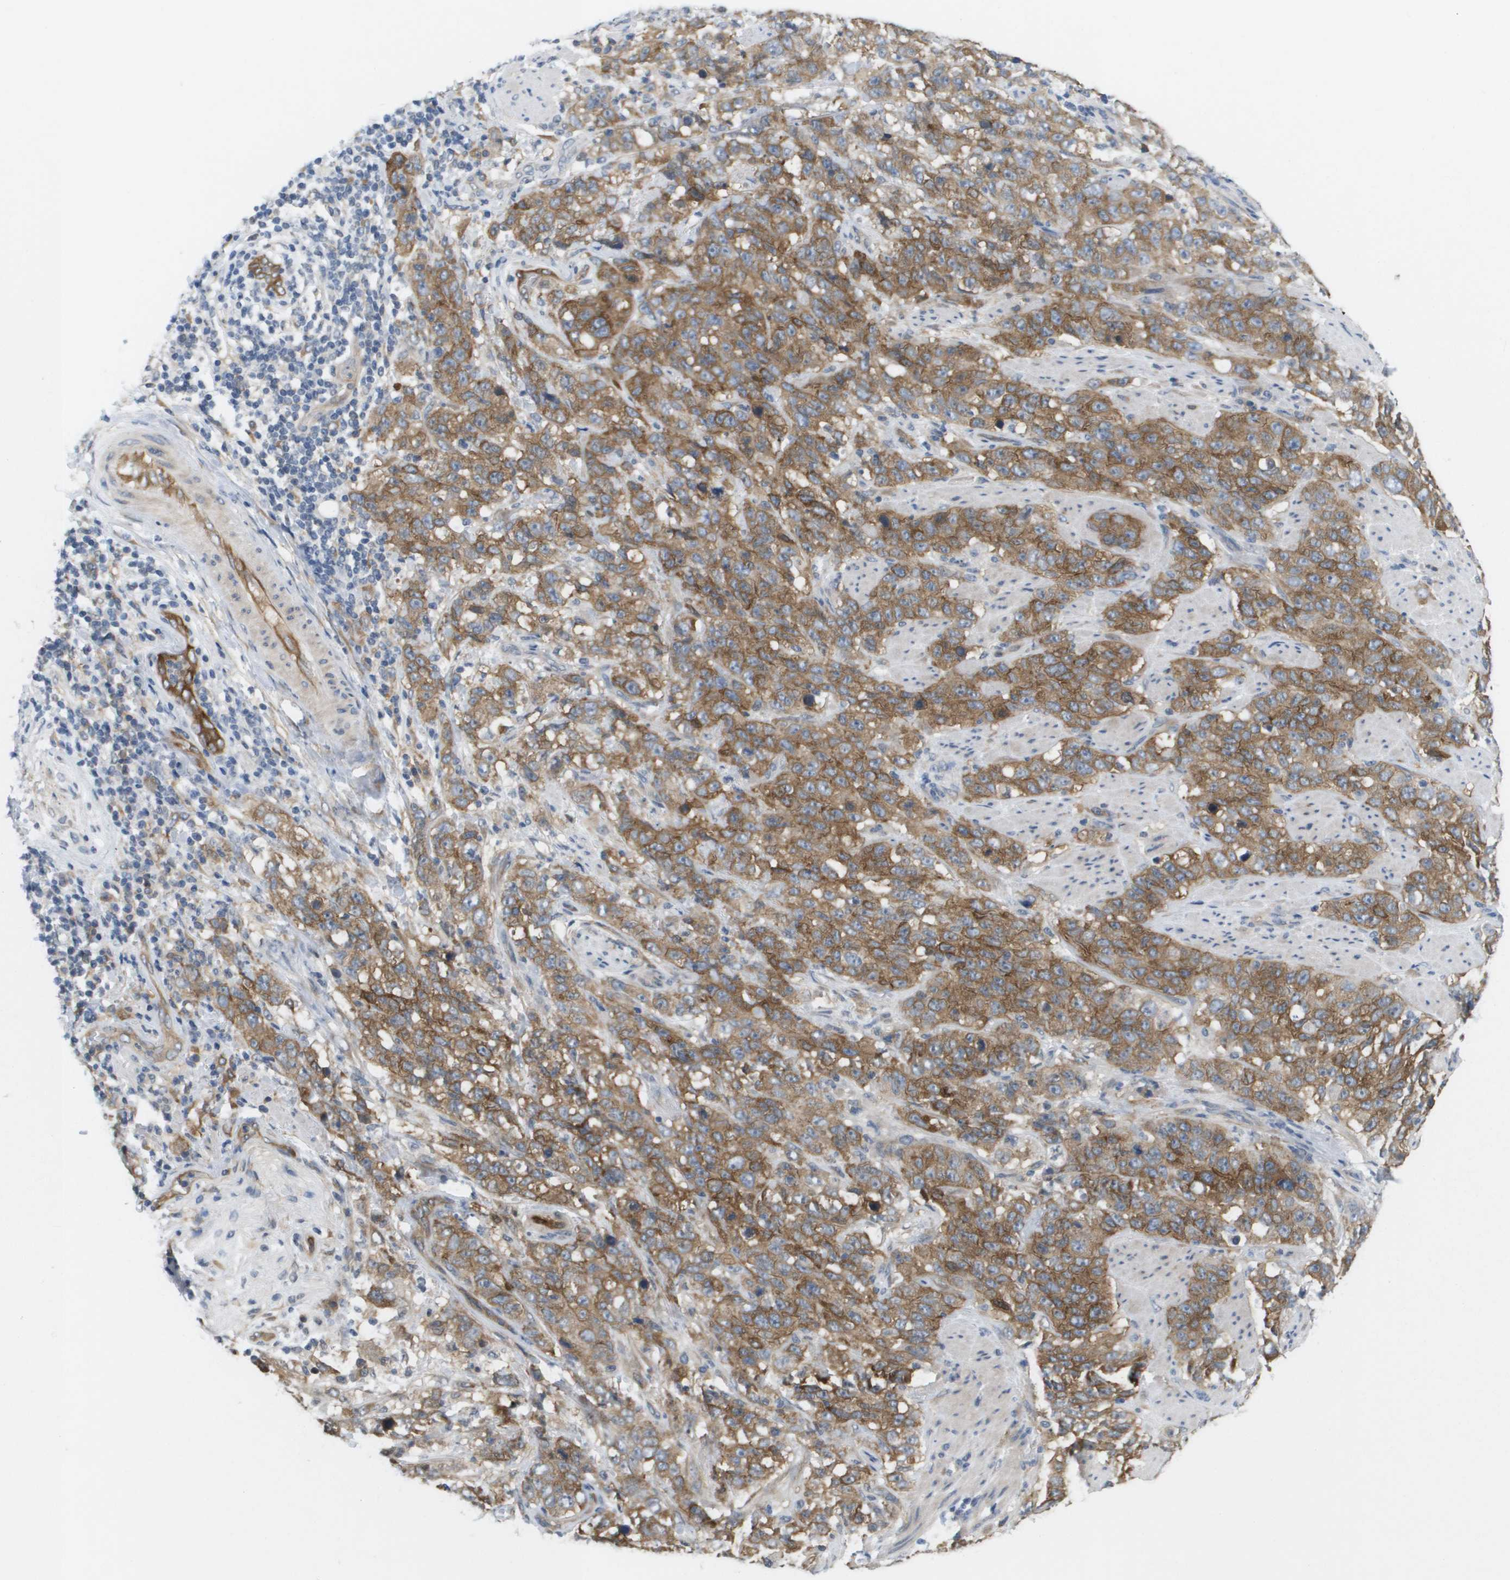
{"staining": {"intensity": "moderate", "quantity": ">75%", "location": "cytoplasmic/membranous"}, "tissue": "stomach cancer", "cell_type": "Tumor cells", "image_type": "cancer", "snomed": [{"axis": "morphology", "description": "Adenocarcinoma, NOS"}, {"axis": "topography", "description": "Stomach"}], "caption": "Human adenocarcinoma (stomach) stained for a protein (brown) displays moderate cytoplasmic/membranous positive positivity in about >75% of tumor cells.", "gene": "MARCHF8", "patient": {"sex": "male", "age": 48}}